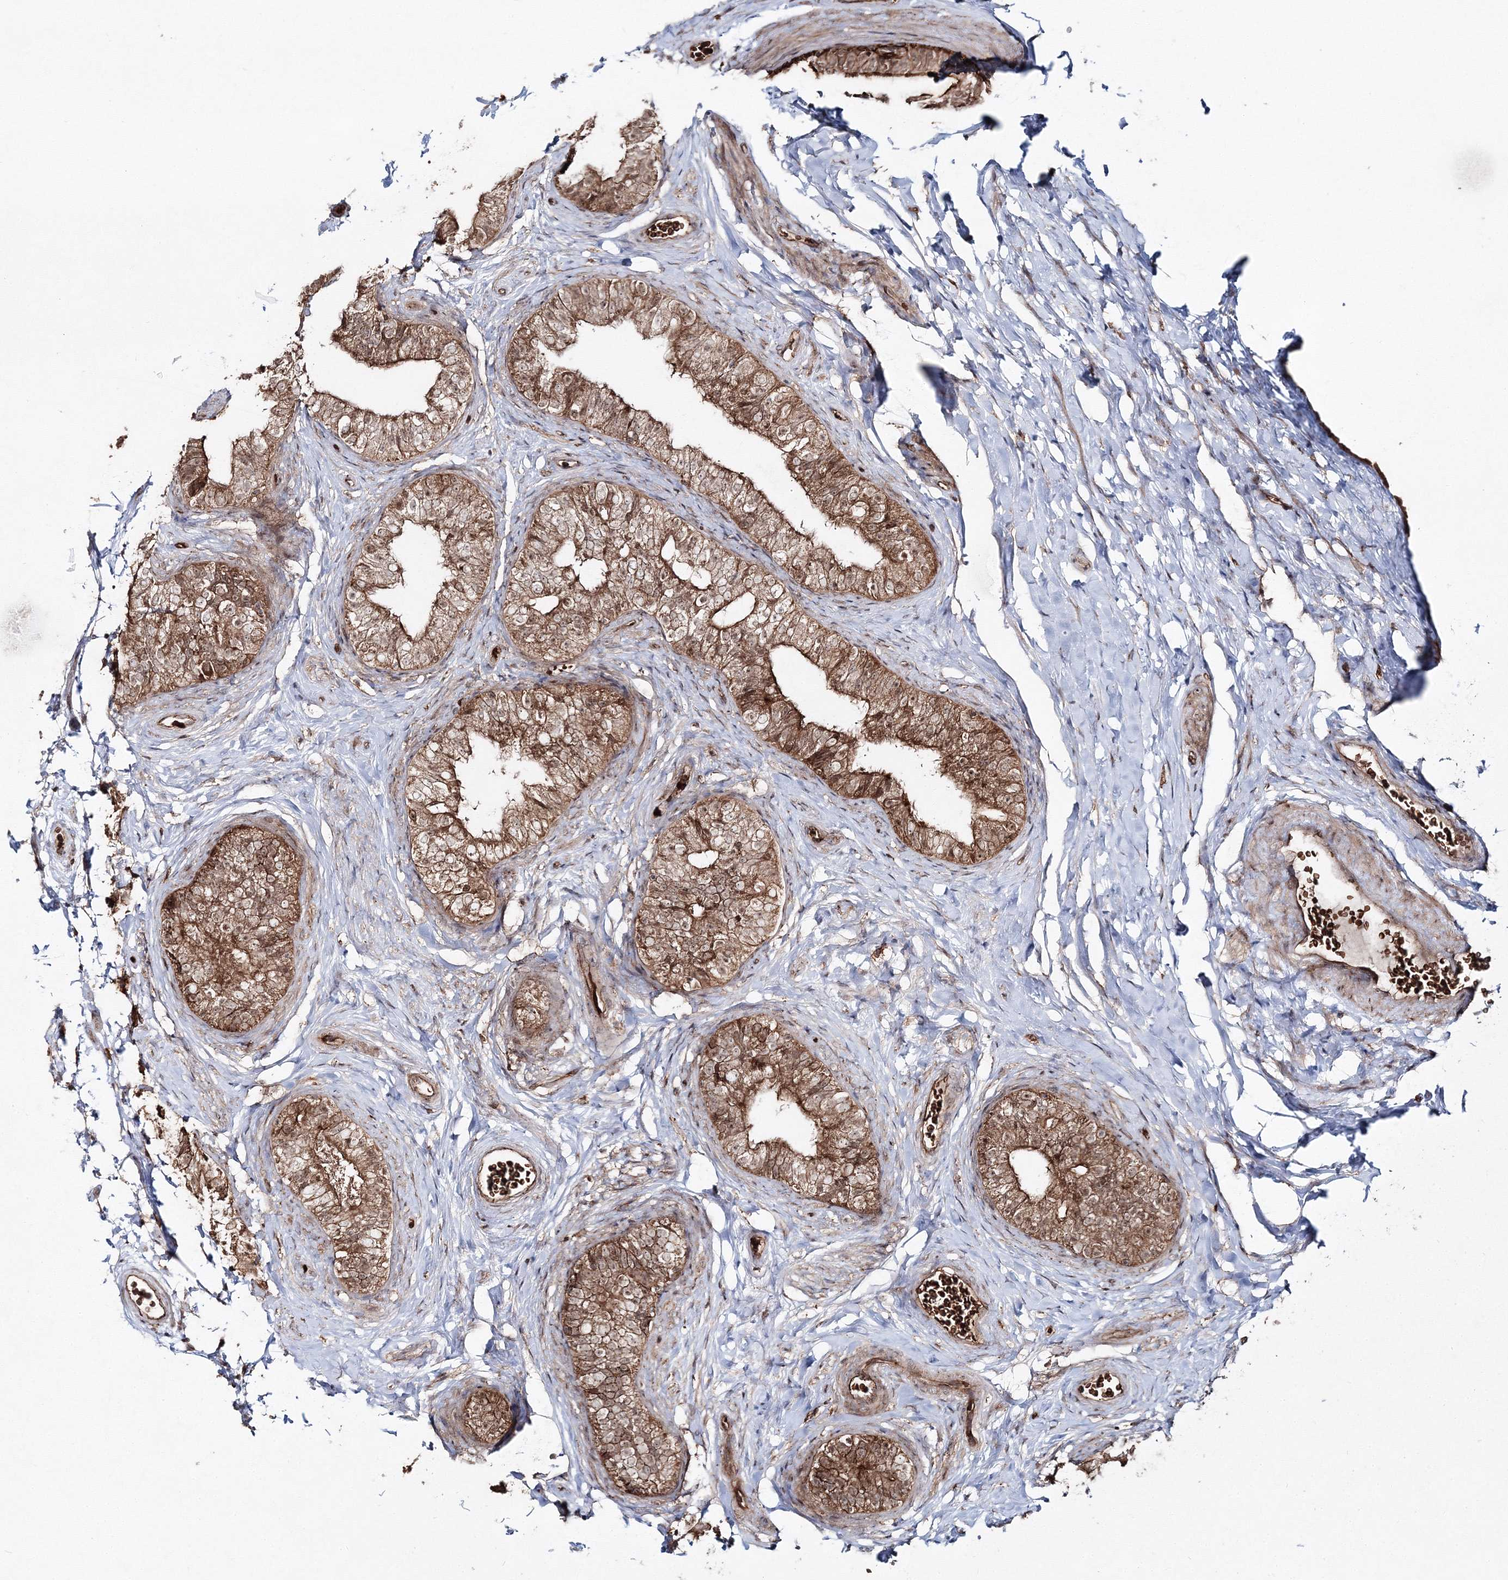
{"staining": {"intensity": "moderate", "quantity": ">75%", "location": "cytoplasmic/membranous,nuclear"}, "tissue": "epididymis", "cell_type": "Glandular cells", "image_type": "normal", "snomed": [{"axis": "morphology", "description": "Normal tissue, NOS"}, {"axis": "topography", "description": "Epididymis"}], "caption": "Immunohistochemical staining of normal human epididymis demonstrates >75% levels of moderate cytoplasmic/membranous,nuclear protein staining in approximately >75% of glandular cells.", "gene": "PCBD2", "patient": {"sex": "male", "age": 49}}